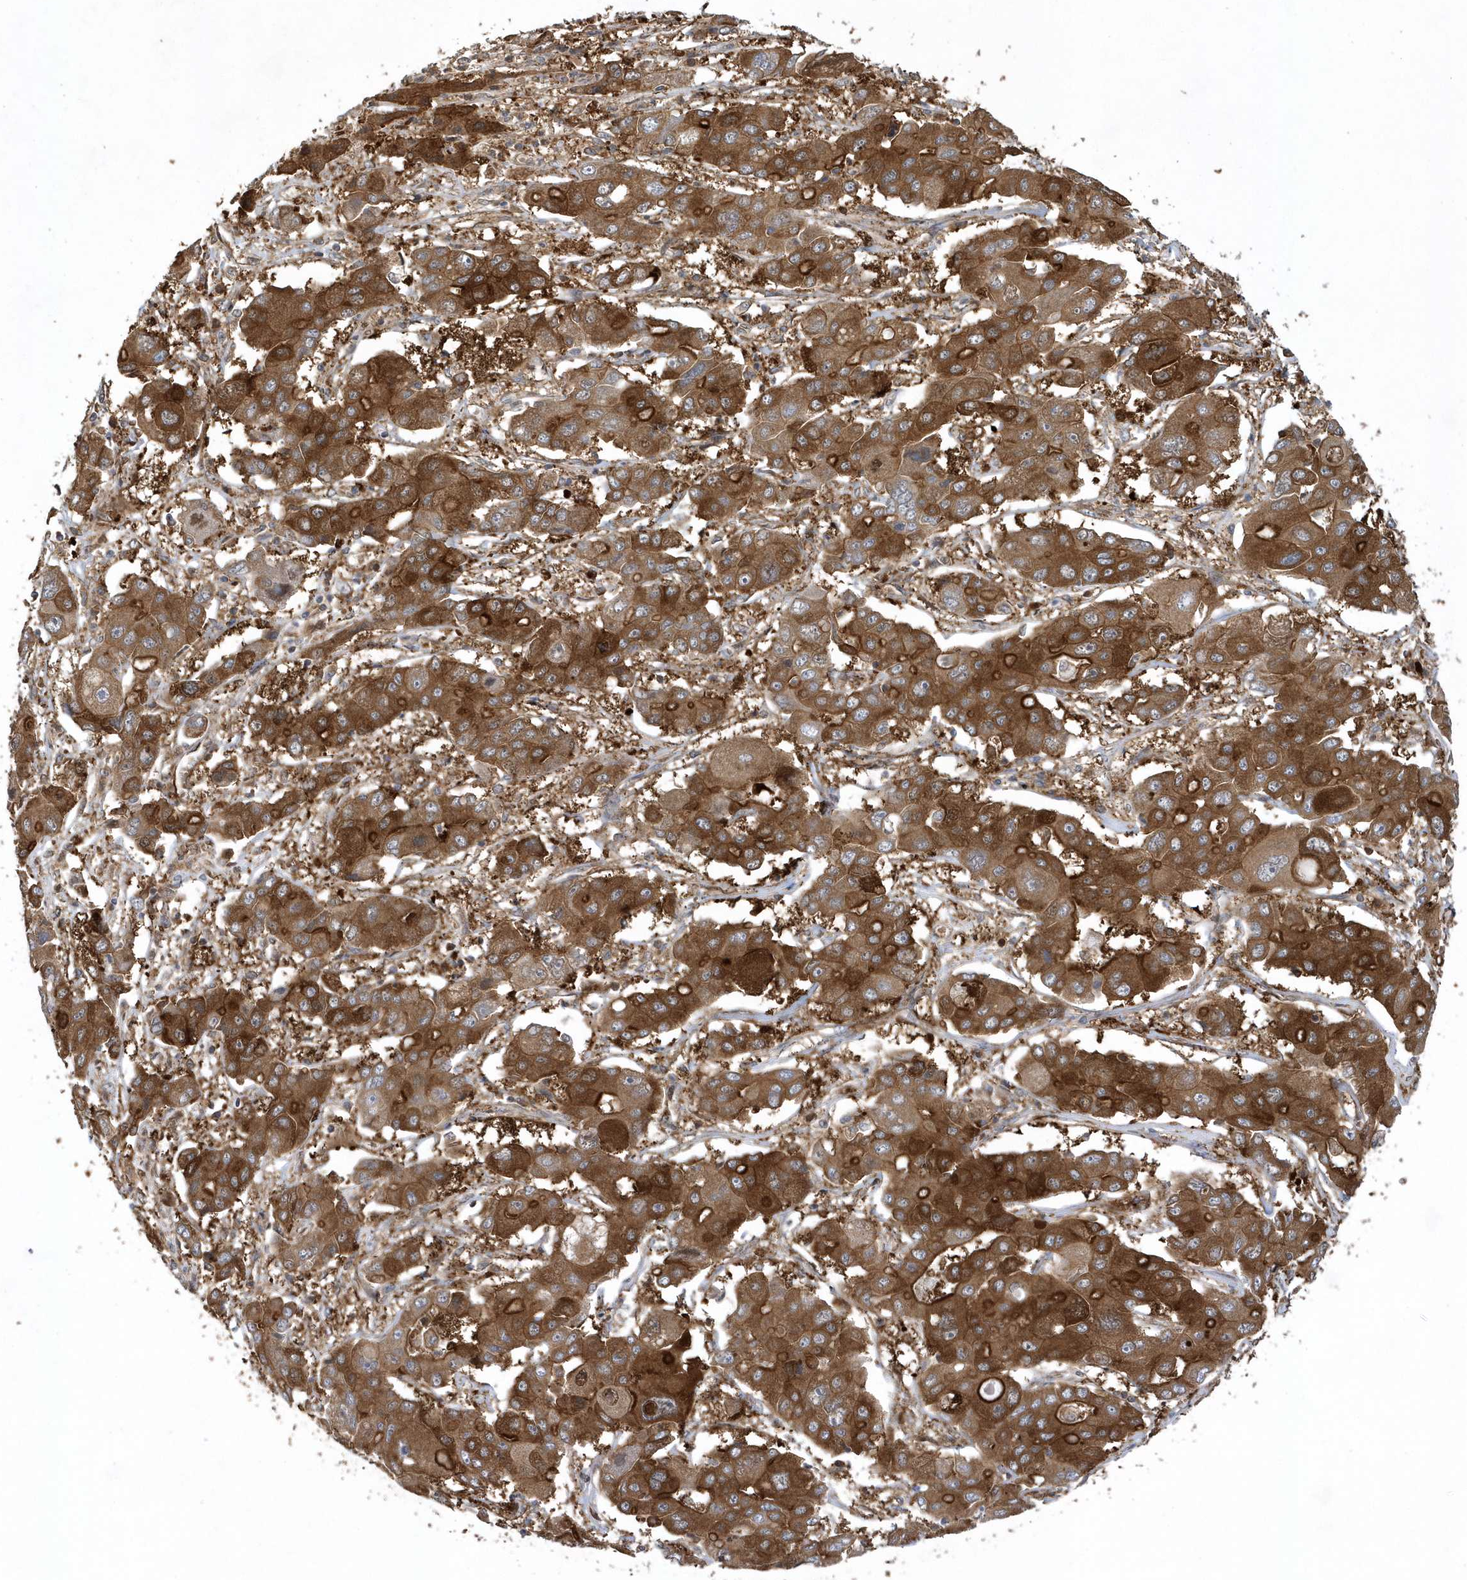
{"staining": {"intensity": "moderate", "quantity": ">75%", "location": "cytoplasmic/membranous"}, "tissue": "liver cancer", "cell_type": "Tumor cells", "image_type": "cancer", "snomed": [{"axis": "morphology", "description": "Cholangiocarcinoma"}, {"axis": "topography", "description": "Liver"}], "caption": "Brown immunohistochemical staining in liver cancer (cholangiocarcinoma) demonstrates moderate cytoplasmic/membranous expression in approximately >75% of tumor cells. The protein of interest is shown in brown color, while the nuclei are stained blue.", "gene": "PAICS", "patient": {"sex": "male", "age": 67}}